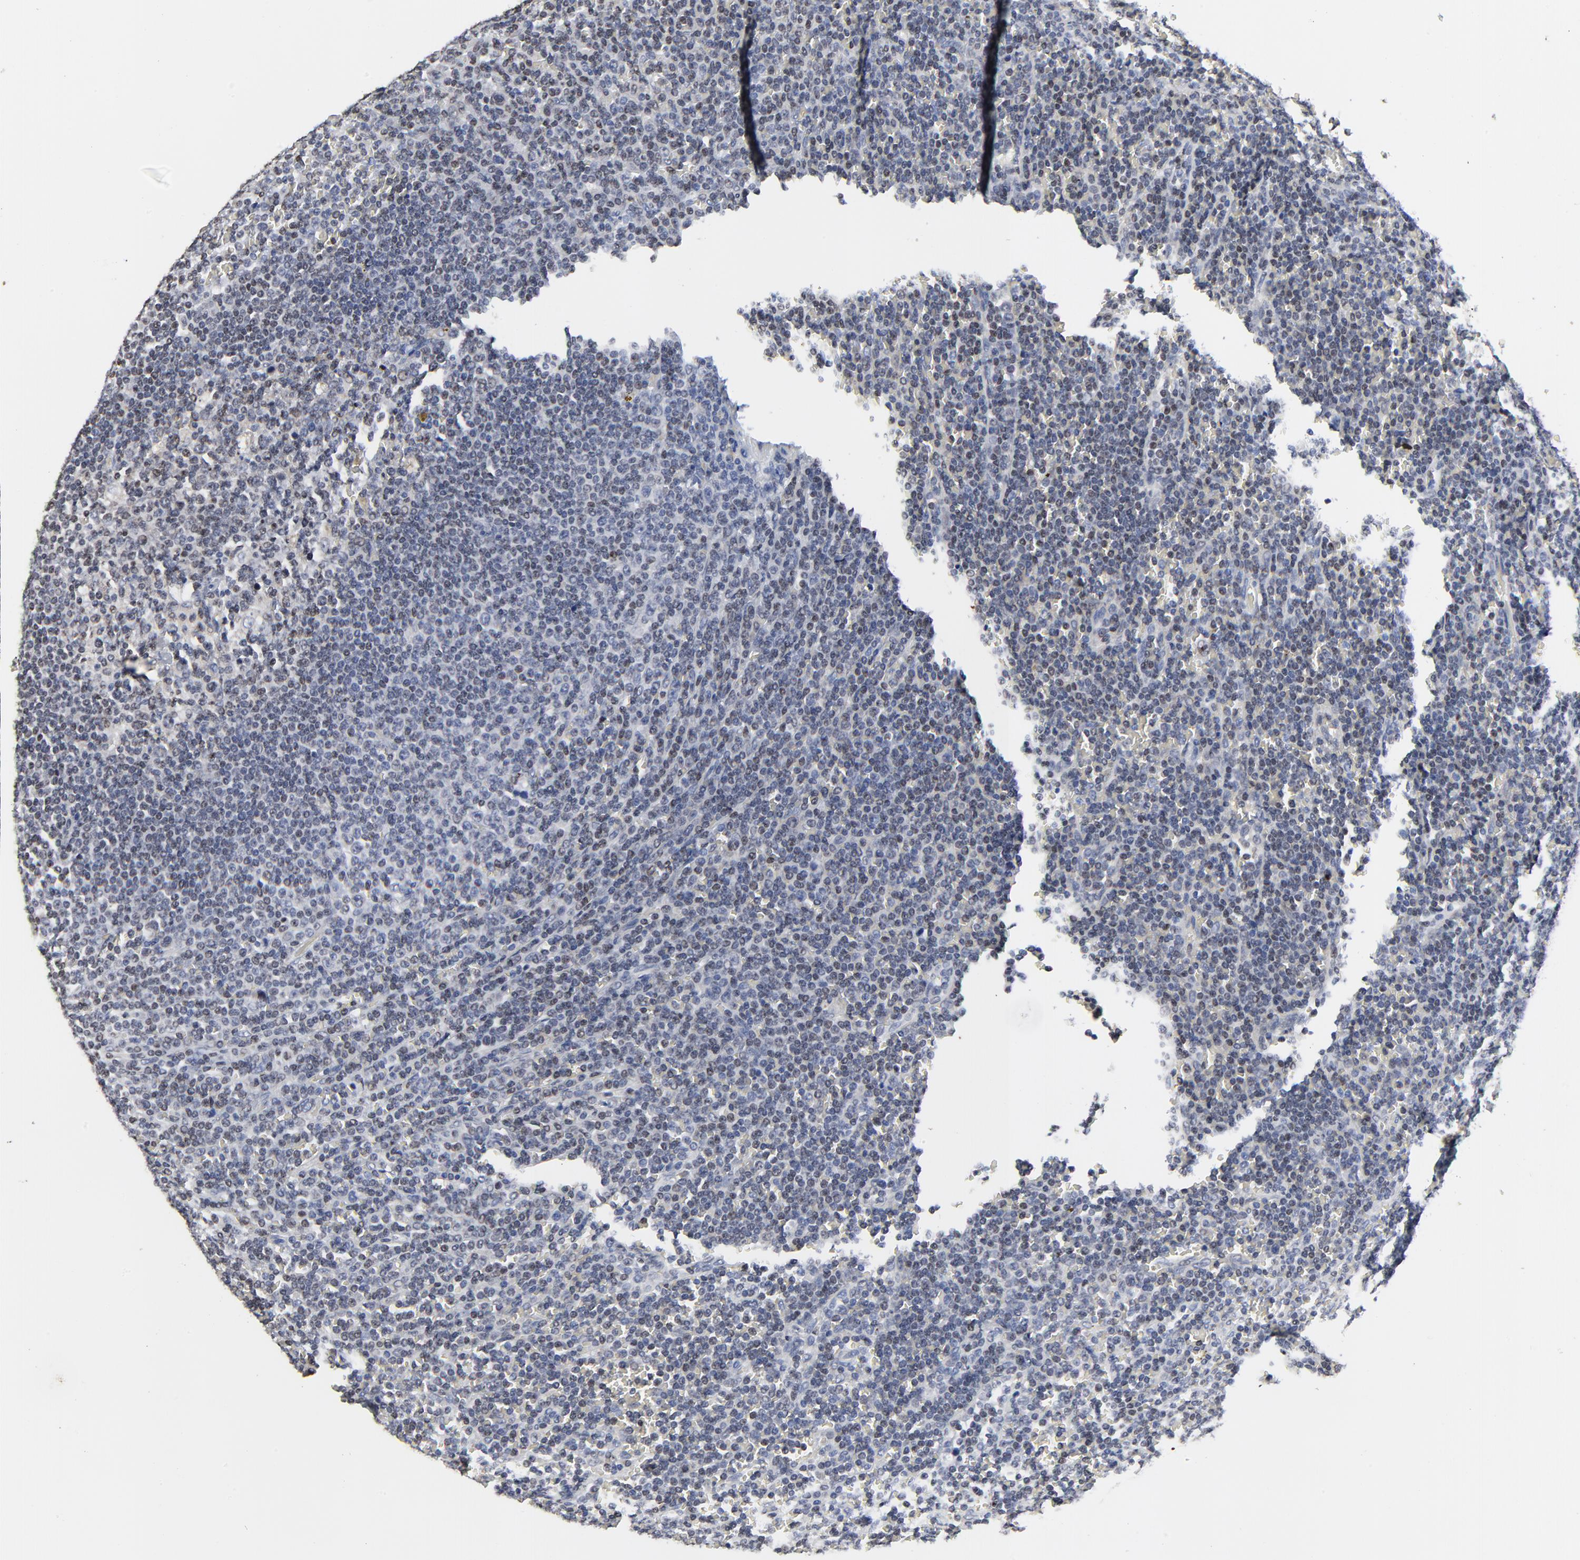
{"staining": {"intensity": "weak", "quantity": "25%-75%", "location": "nuclear"}, "tissue": "lymphoma", "cell_type": "Tumor cells", "image_type": "cancer", "snomed": [{"axis": "morphology", "description": "Malignant lymphoma, non-Hodgkin's type, Low grade"}, {"axis": "topography", "description": "Spleen"}], "caption": "The photomicrograph demonstrates immunohistochemical staining of lymphoma. There is weak nuclear expression is seen in about 25%-75% of tumor cells.", "gene": "LNX1", "patient": {"sex": "male", "age": 80}}